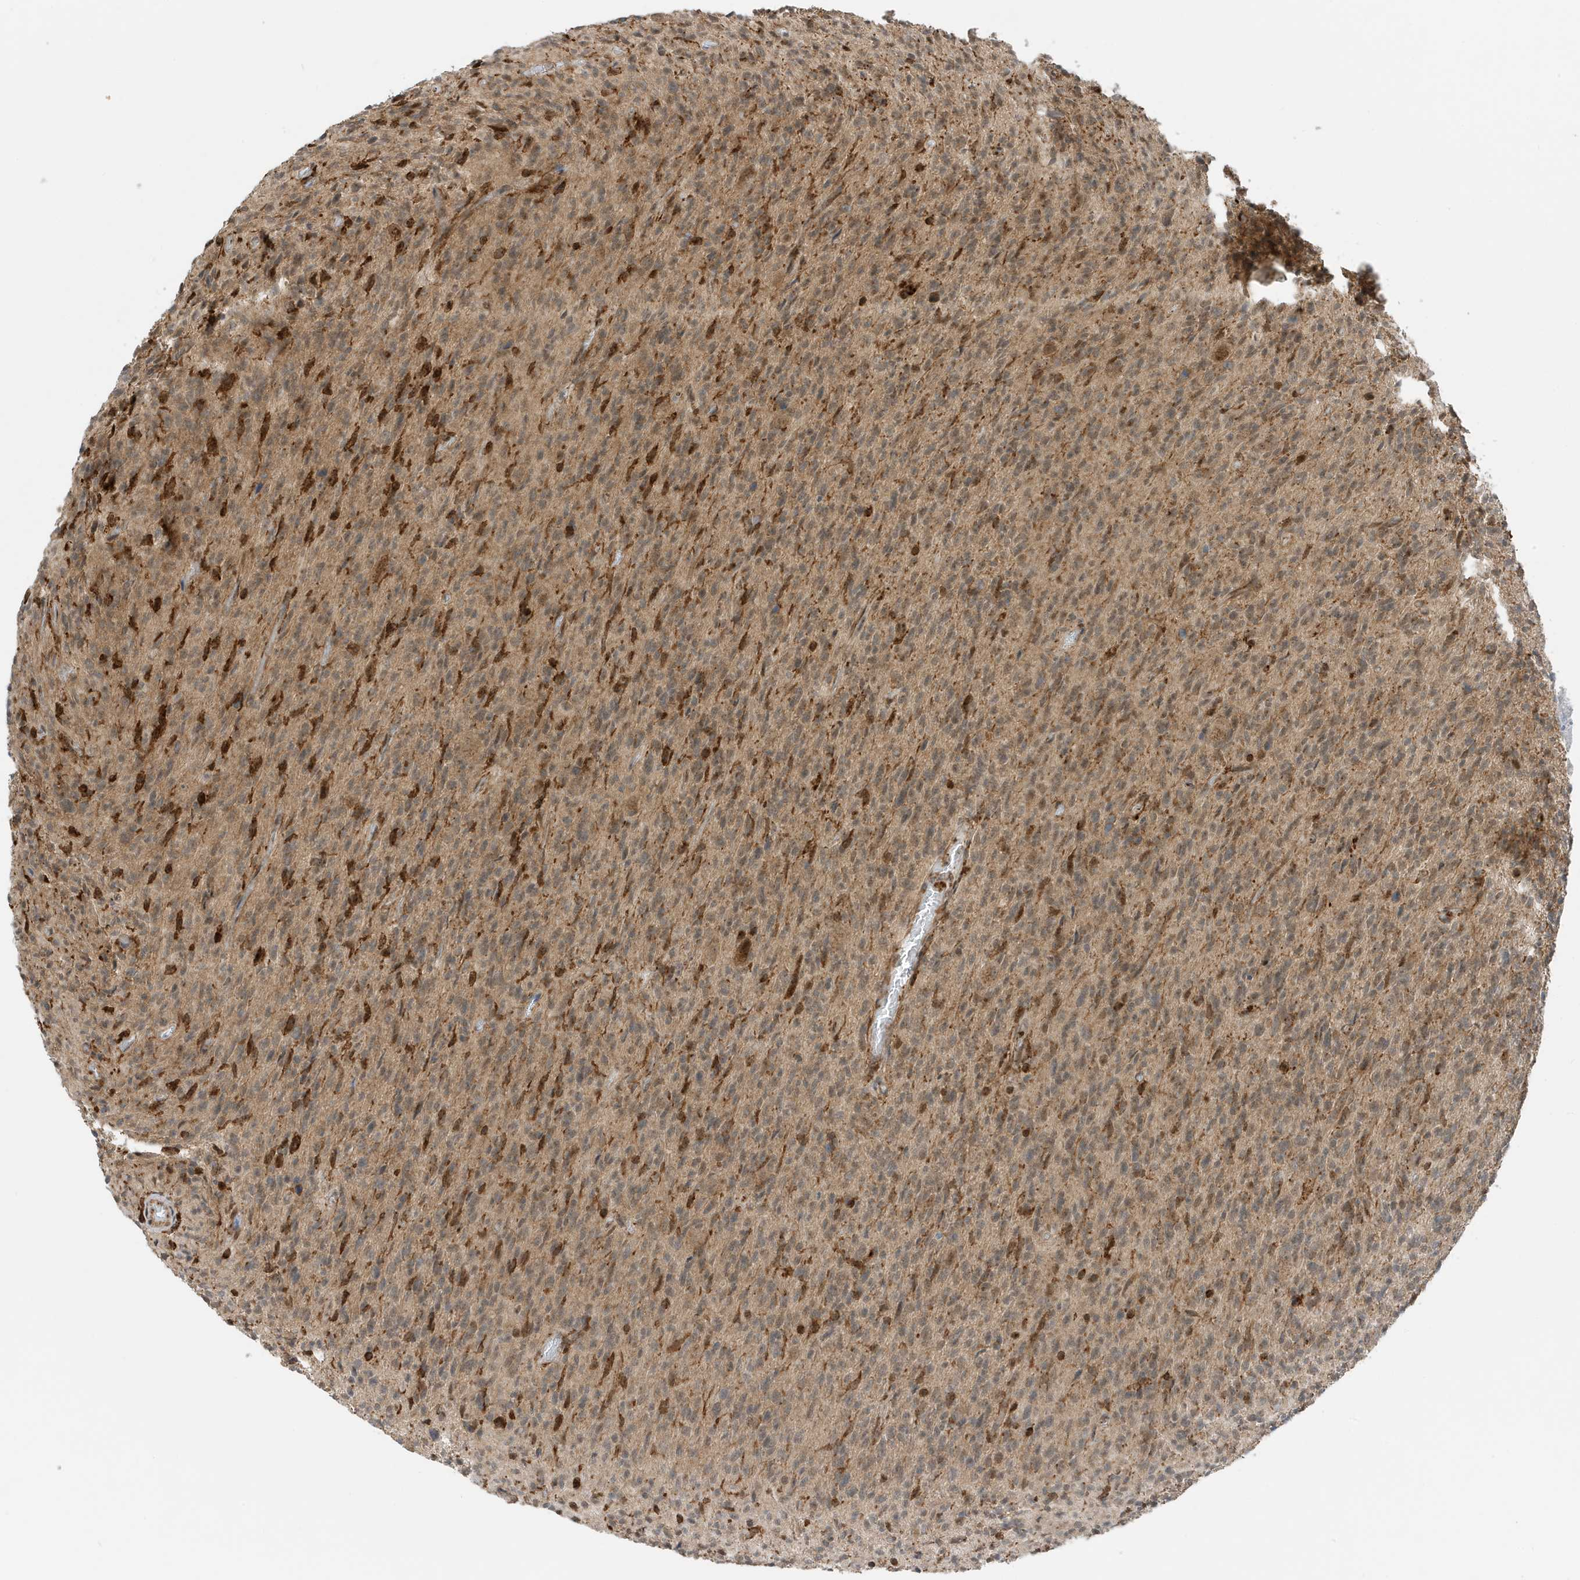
{"staining": {"intensity": "moderate", "quantity": ">75%", "location": "cytoplasmic/membranous"}, "tissue": "glioma", "cell_type": "Tumor cells", "image_type": "cancer", "snomed": [{"axis": "morphology", "description": "Glioma, malignant, High grade"}, {"axis": "topography", "description": "Brain"}], "caption": "Immunohistochemistry of glioma demonstrates medium levels of moderate cytoplasmic/membranous positivity in about >75% of tumor cells.", "gene": "TATDN3", "patient": {"sex": "female", "age": 57}}